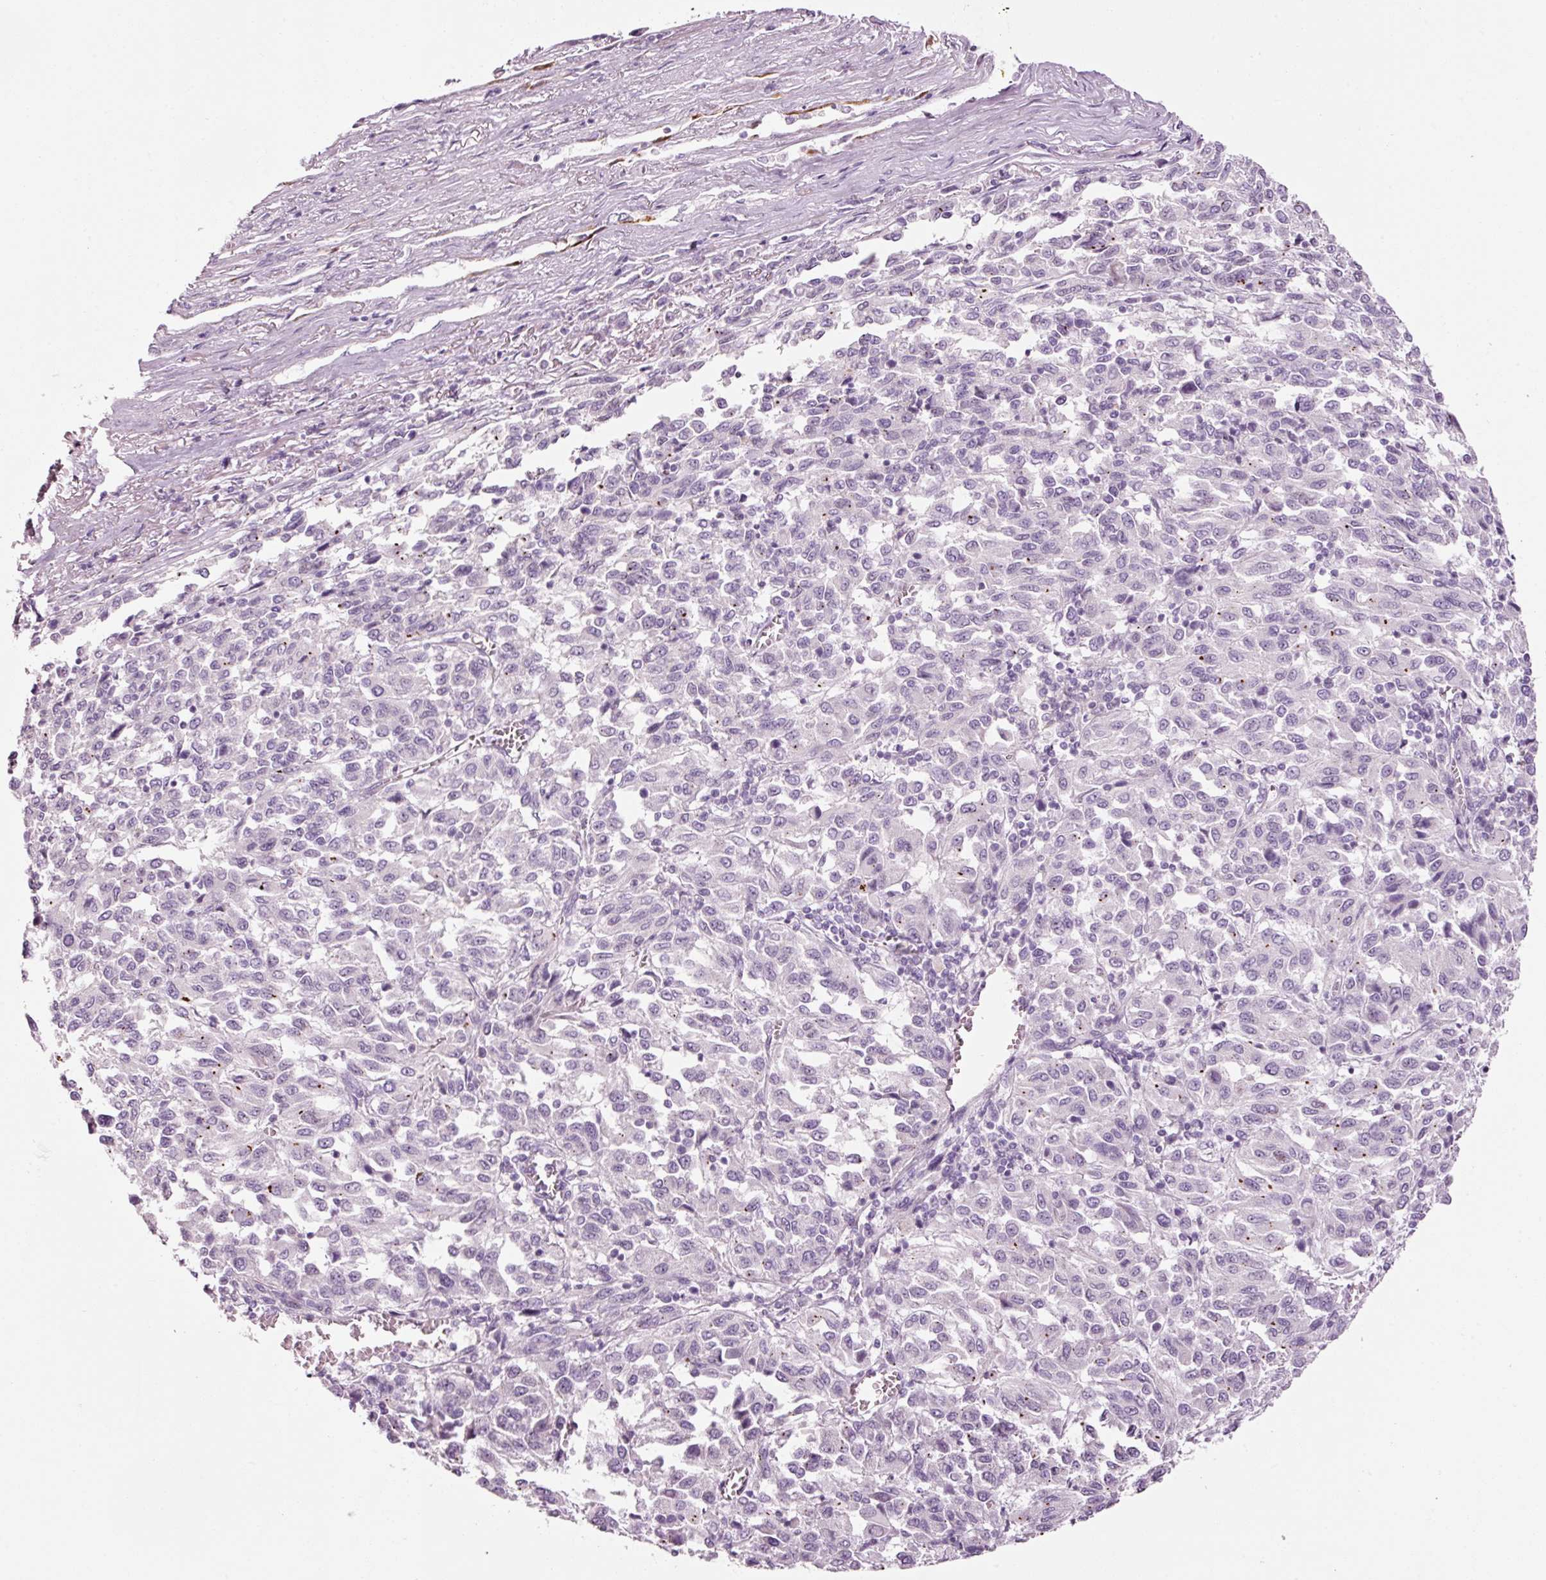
{"staining": {"intensity": "negative", "quantity": "none", "location": "none"}, "tissue": "melanoma", "cell_type": "Tumor cells", "image_type": "cancer", "snomed": [{"axis": "morphology", "description": "Malignant melanoma, Metastatic site"}, {"axis": "topography", "description": "Lung"}], "caption": "An image of human melanoma is negative for staining in tumor cells.", "gene": "ANKRD20A1", "patient": {"sex": "male", "age": 64}}